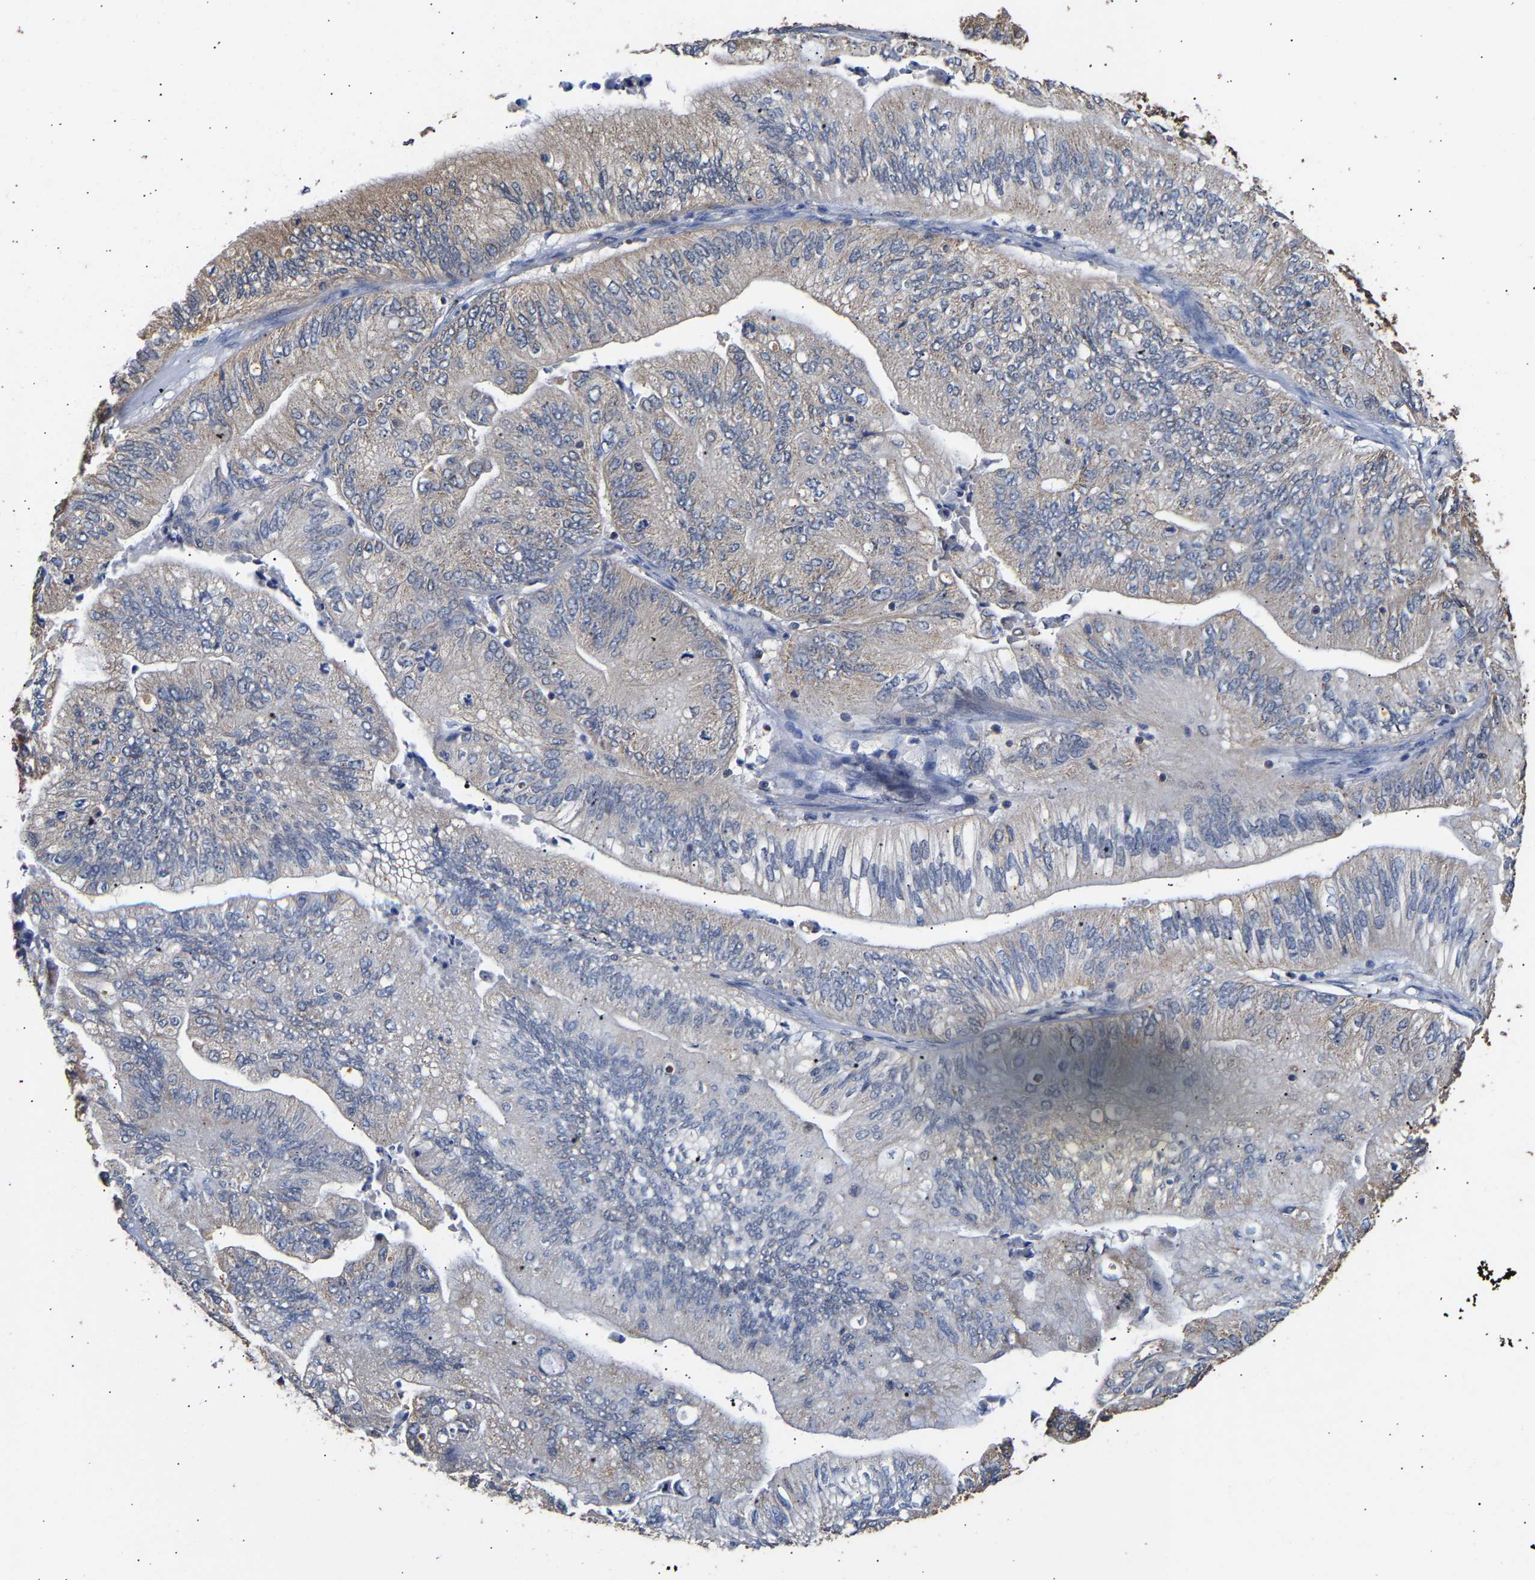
{"staining": {"intensity": "weak", "quantity": "<25%", "location": "cytoplasmic/membranous"}, "tissue": "ovarian cancer", "cell_type": "Tumor cells", "image_type": "cancer", "snomed": [{"axis": "morphology", "description": "Cystadenocarcinoma, mucinous, NOS"}, {"axis": "topography", "description": "Ovary"}], "caption": "This micrograph is of ovarian cancer stained with immunohistochemistry to label a protein in brown with the nuclei are counter-stained blue. There is no positivity in tumor cells.", "gene": "ZNF26", "patient": {"sex": "female", "age": 61}}